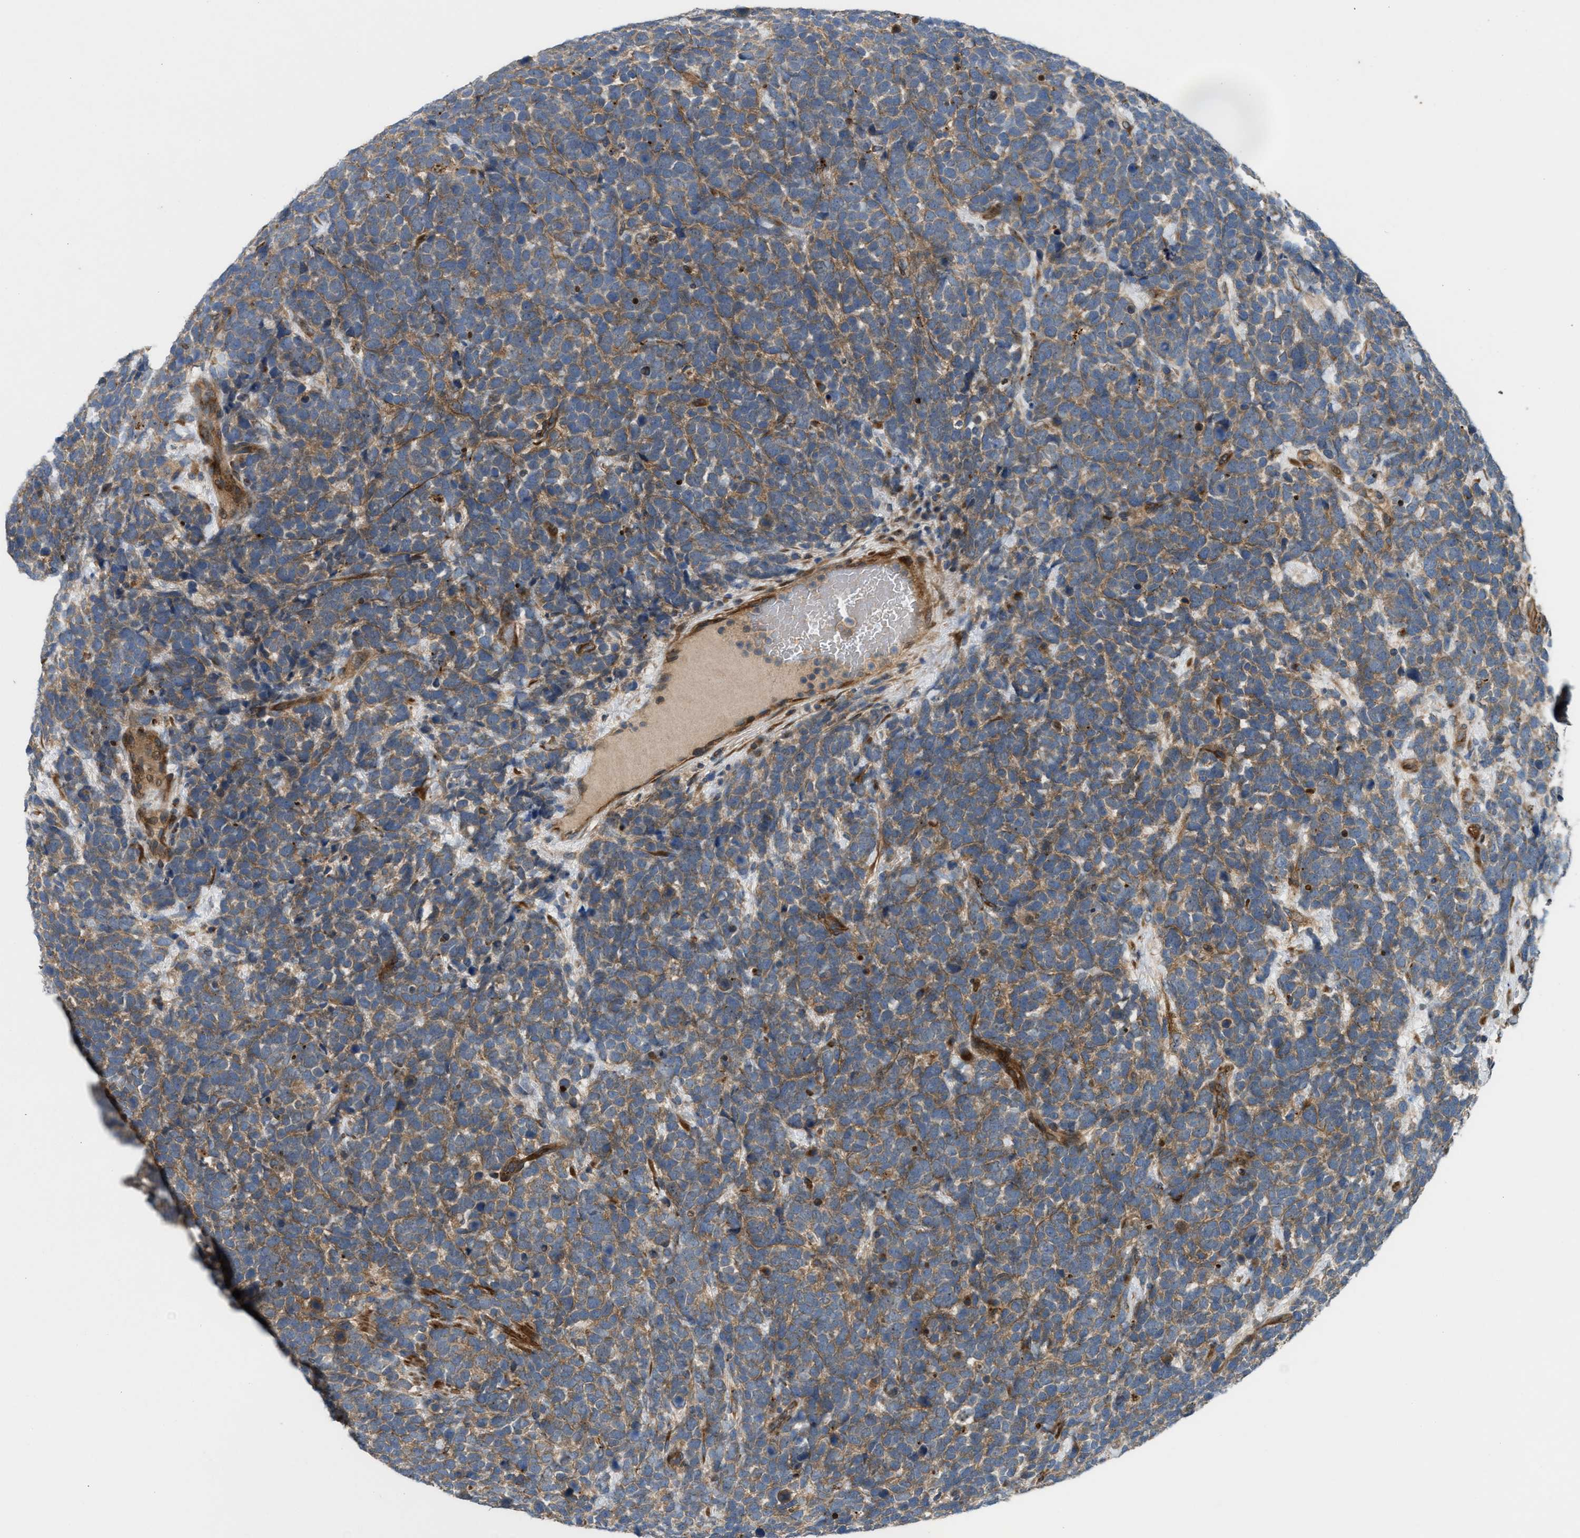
{"staining": {"intensity": "moderate", "quantity": "25%-75%", "location": "cytoplasmic/membranous"}, "tissue": "urothelial cancer", "cell_type": "Tumor cells", "image_type": "cancer", "snomed": [{"axis": "morphology", "description": "Urothelial carcinoma, High grade"}, {"axis": "topography", "description": "Urinary bladder"}], "caption": "Immunohistochemical staining of human urothelial cancer exhibits medium levels of moderate cytoplasmic/membranous positivity in approximately 25%-75% of tumor cells.", "gene": "CYB5D1", "patient": {"sex": "female", "age": 82}}